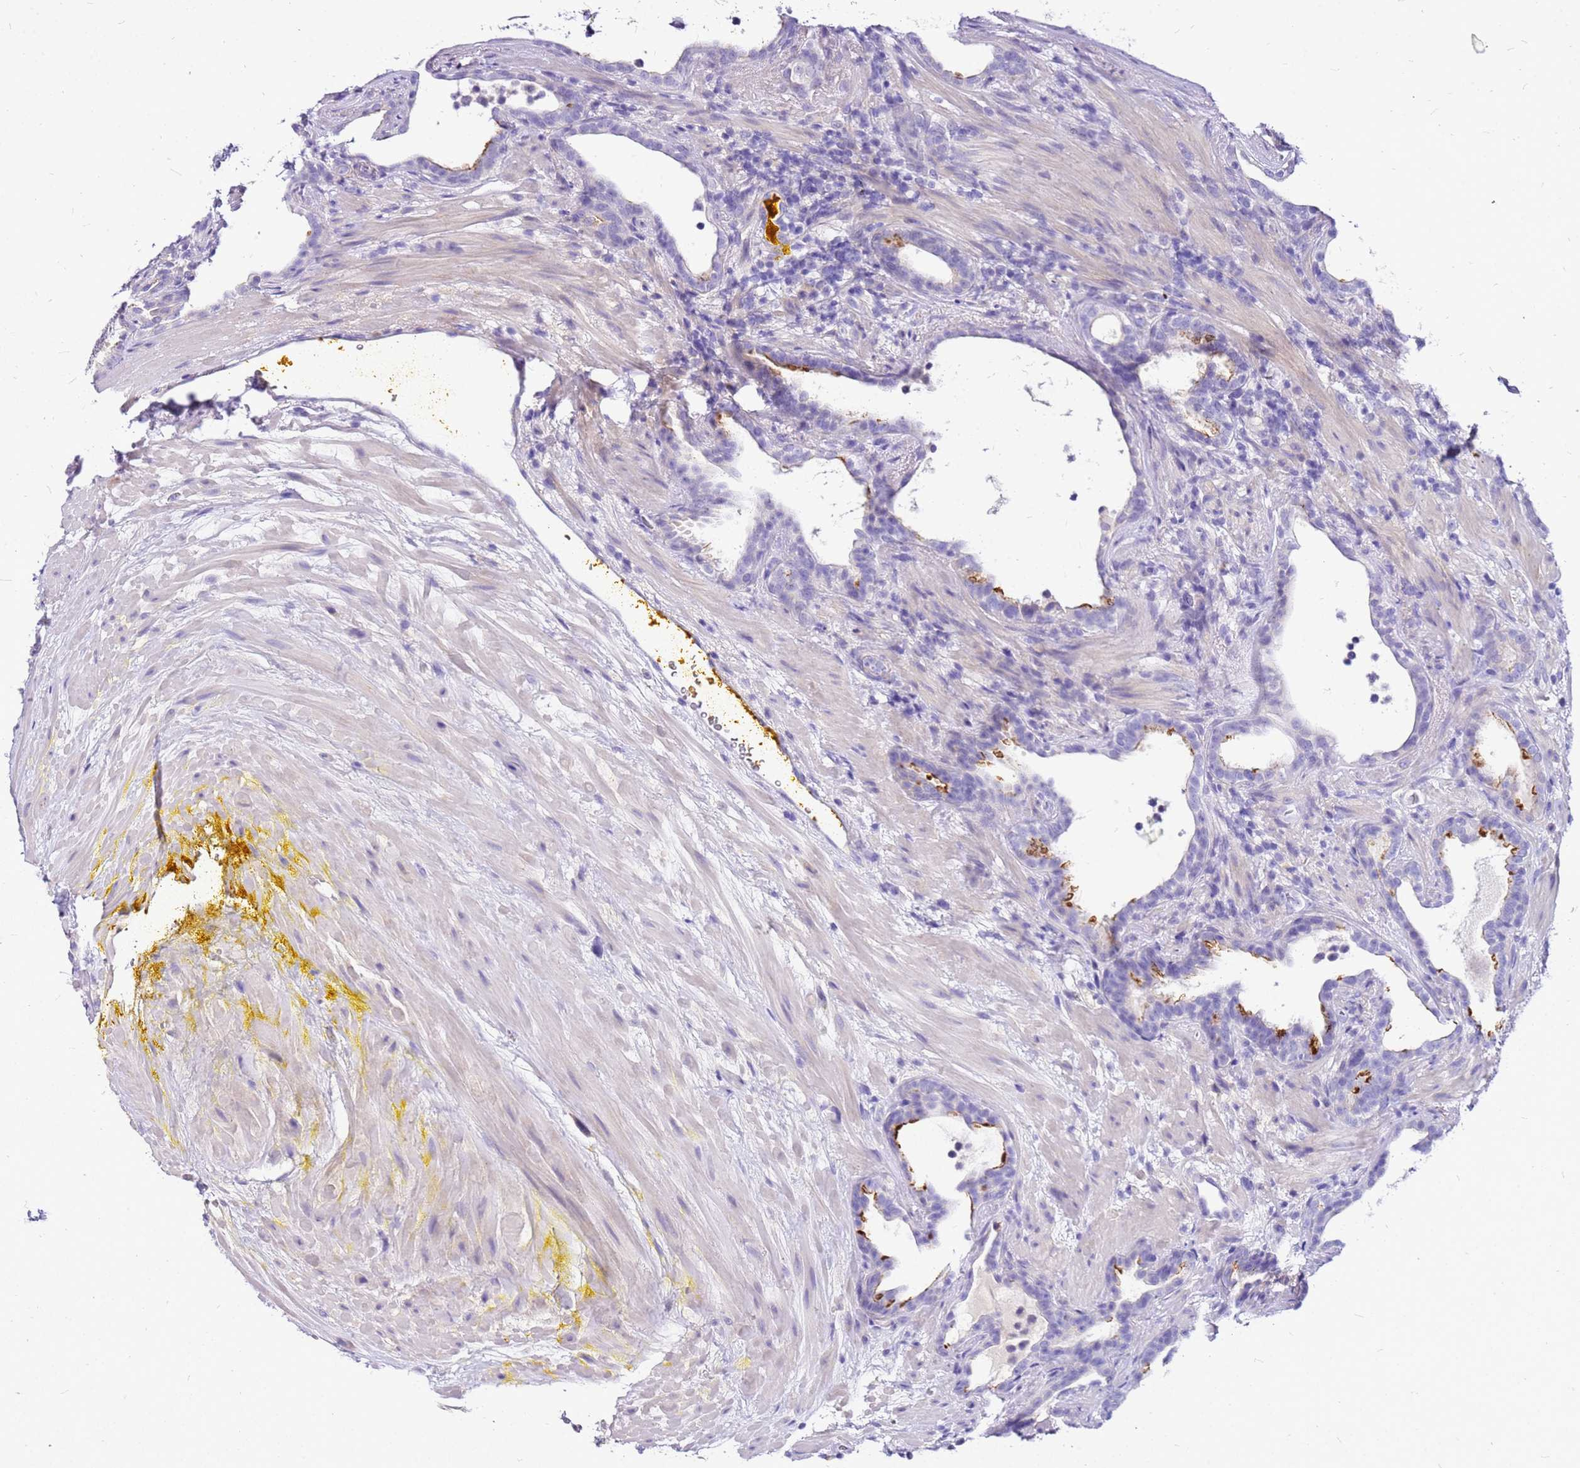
{"staining": {"intensity": "negative", "quantity": "none", "location": "none"}, "tissue": "prostate cancer", "cell_type": "Tumor cells", "image_type": "cancer", "snomed": [{"axis": "morphology", "description": "Adenocarcinoma, High grade"}, {"axis": "topography", "description": "Prostate"}], "caption": "Immunohistochemistry histopathology image of human prostate cancer stained for a protein (brown), which shows no positivity in tumor cells.", "gene": "DCDC2B", "patient": {"sex": "male", "age": 67}}